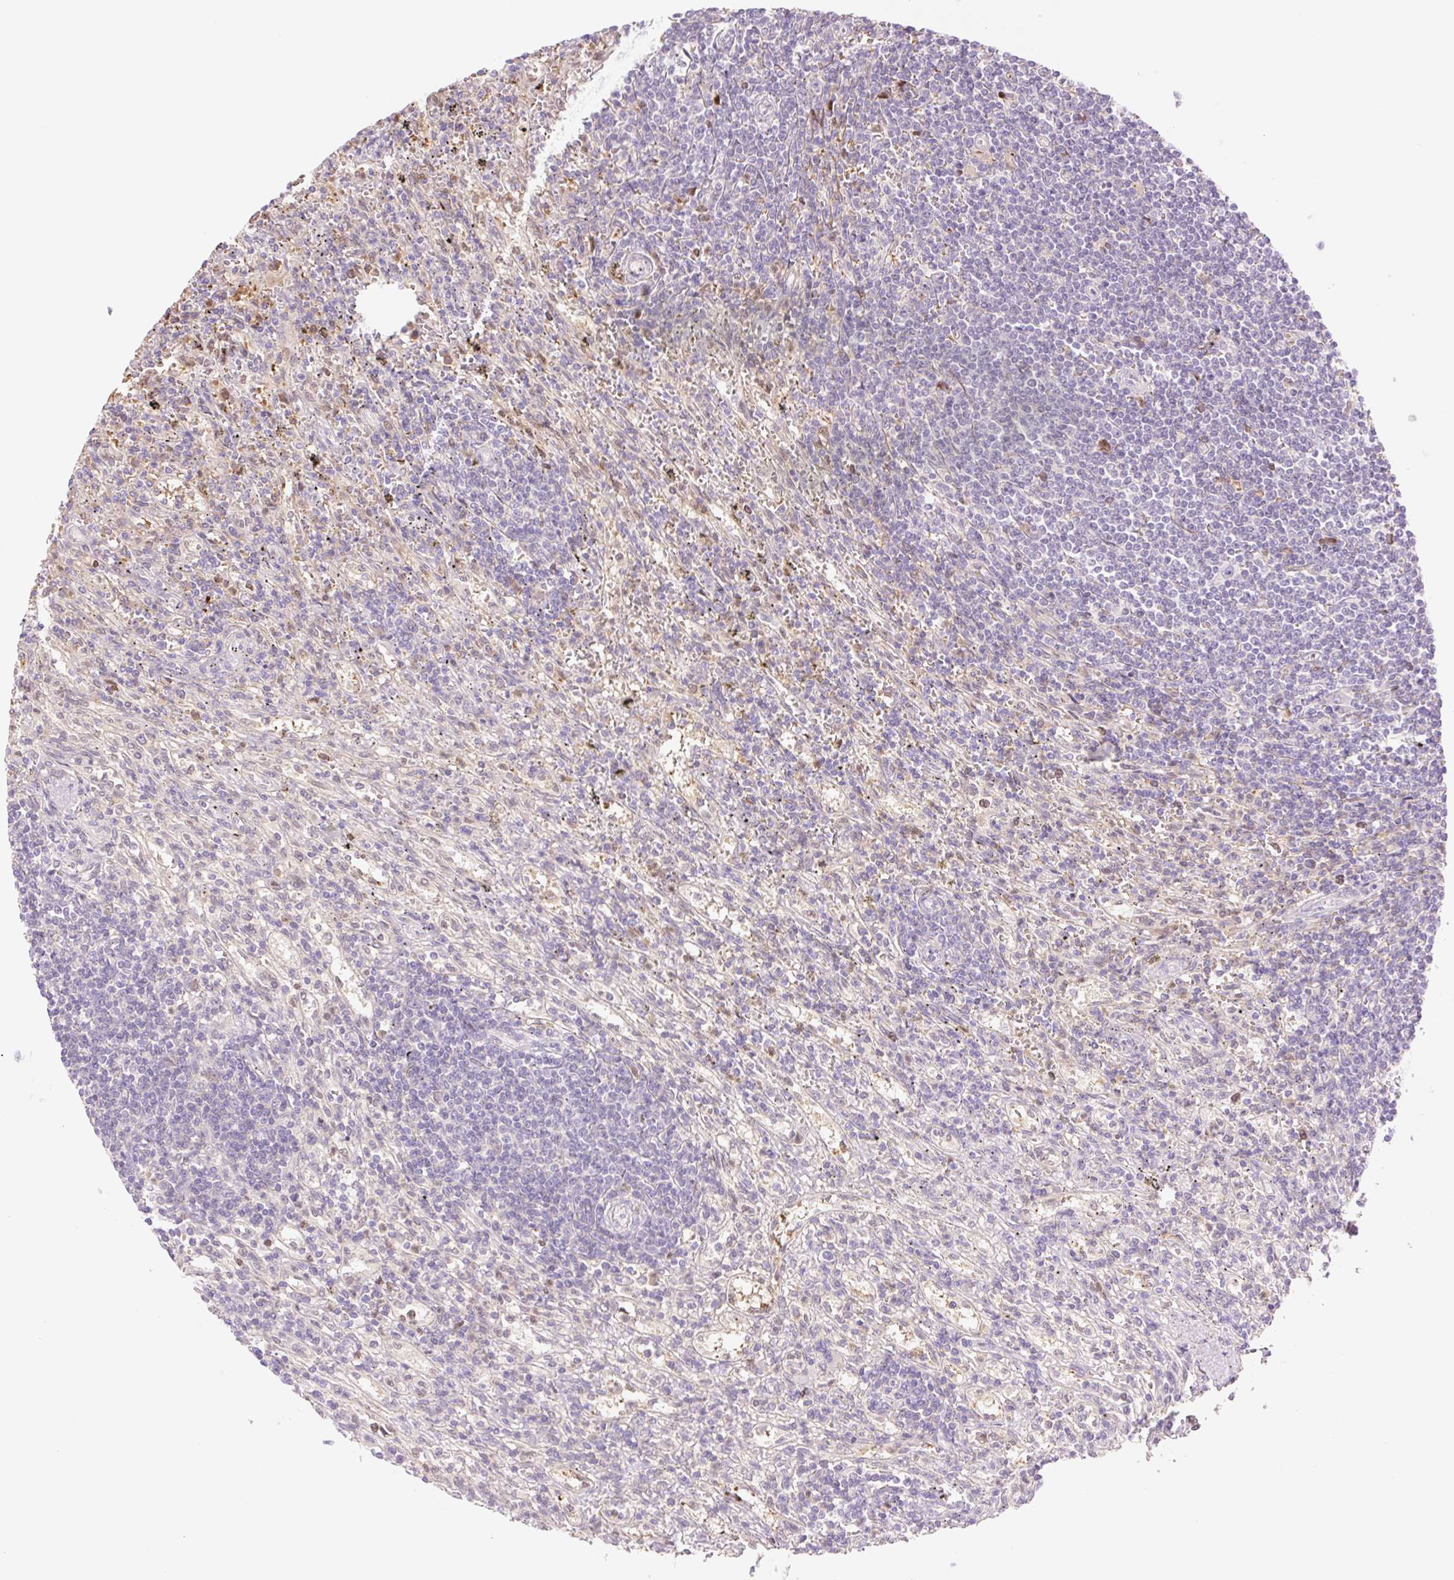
{"staining": {"intensity": "negative", "quantity": "none", "location": "none"}, "tissue": "lymphoma", "cell_type": "Tumor cells", "image_type": "cancer", "snomed": [{"axis": "morphology", "description": "Malignant lymphoma, non-Hodgkin's type, Low grade"}, {"axis": "topography", "description": "Spleen"}], "caption": "Immunohistochemistry of malignant lymphoma, non-Hodgkin's type (low-grade) reveals no expression in tumor cells.", "gene": "HEBP1", "patient": {"sex": "male", "age": 76}}